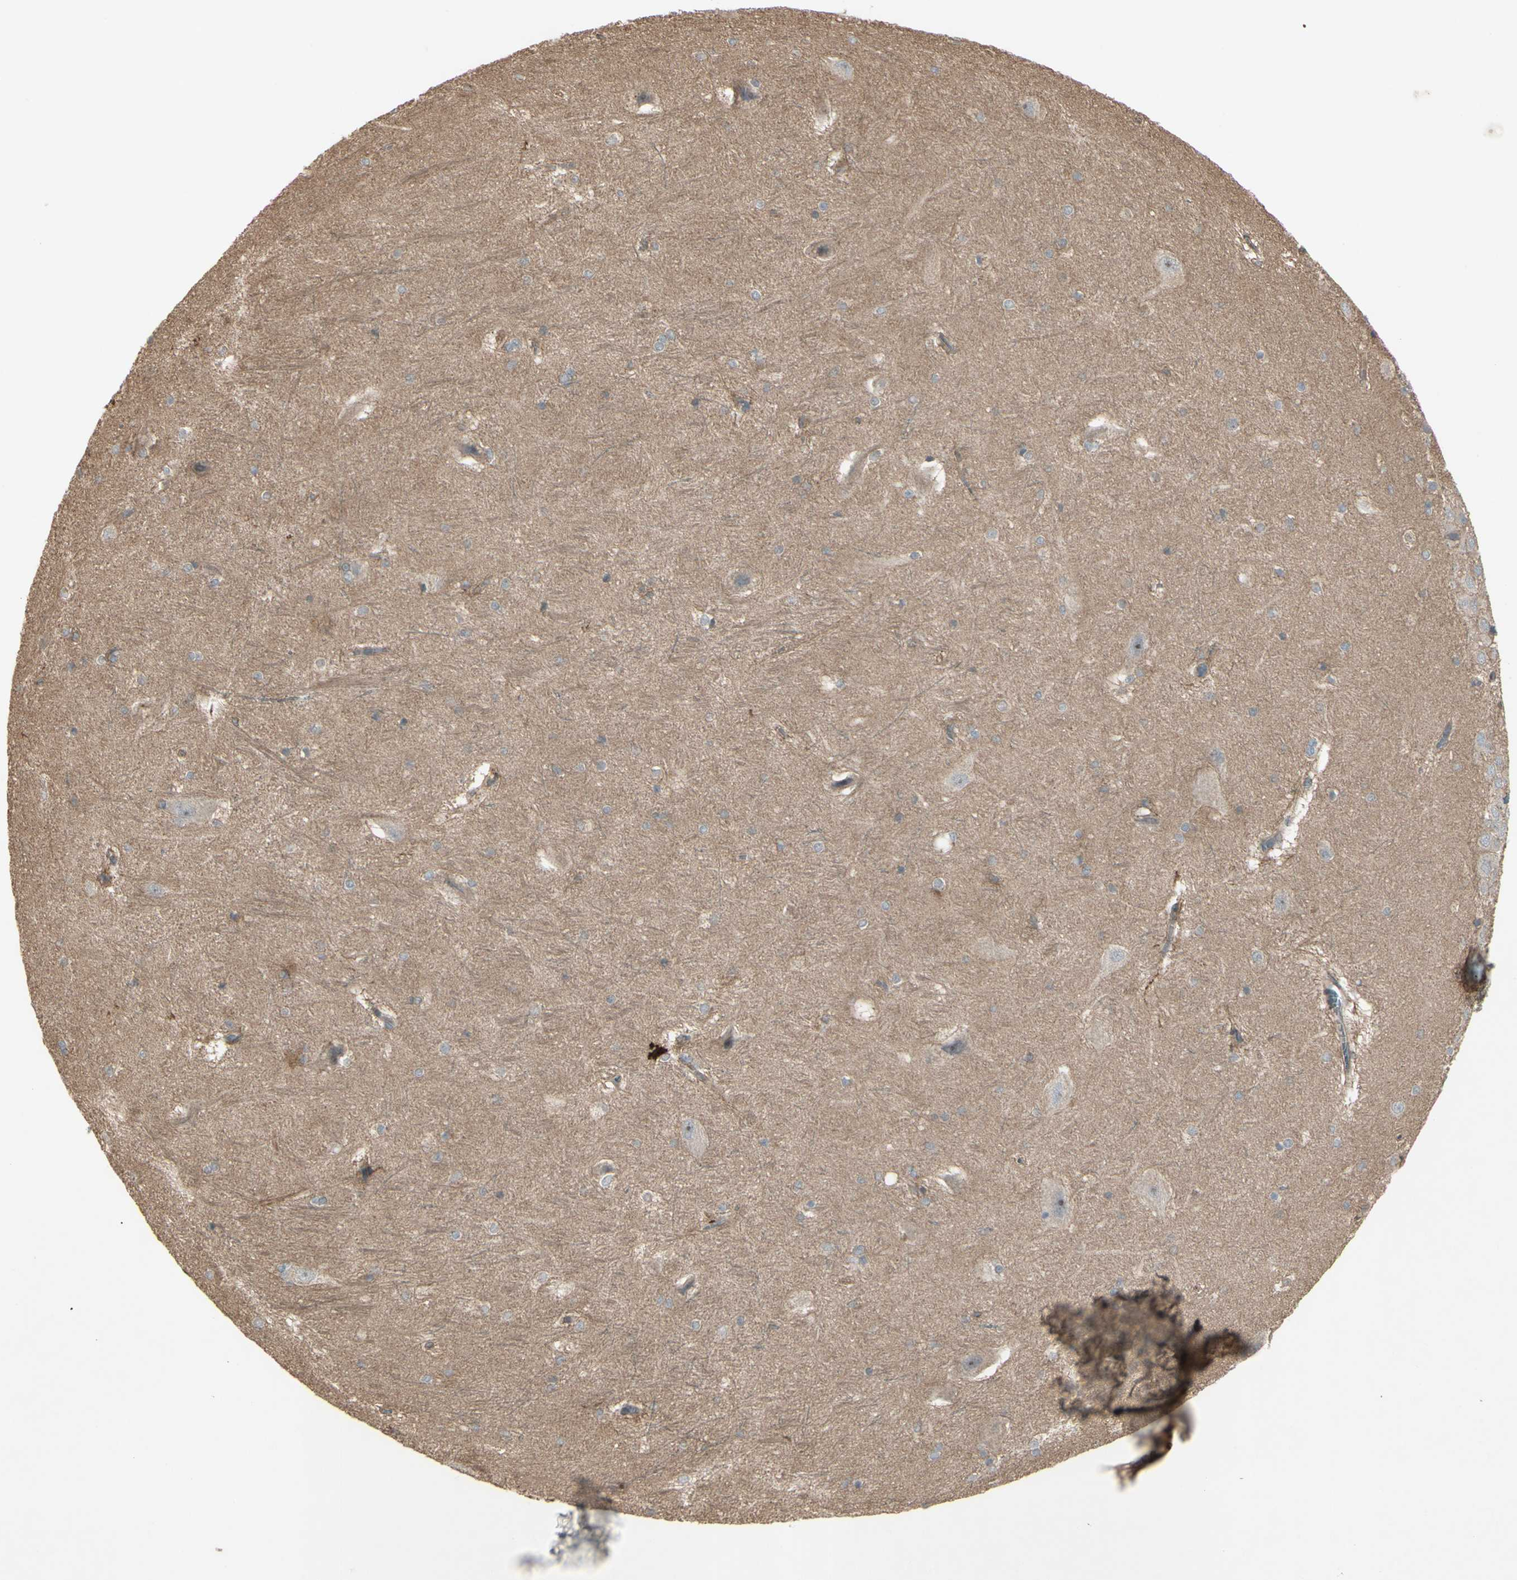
{"staining": {"intensity": "negative", "quantity": "none", "location": "none"}, "tissue": "hippocampus", "cell_type": "Glial cells", "image_type": "normal", "snomed": [{"axis": "morphology", "description": "Normal tissue, NOS"}, {"axis": "topography", "description": "Hippocampus"}], "caption": "This image is of normal hippocampus stained with immunohistochemistry (IHC) to label a protein in brown with the nuclei are counter-stained blue. There is no expression in glial cells.", "gene": "JAG1", "patient": {"sex": "female", "age": 19}}